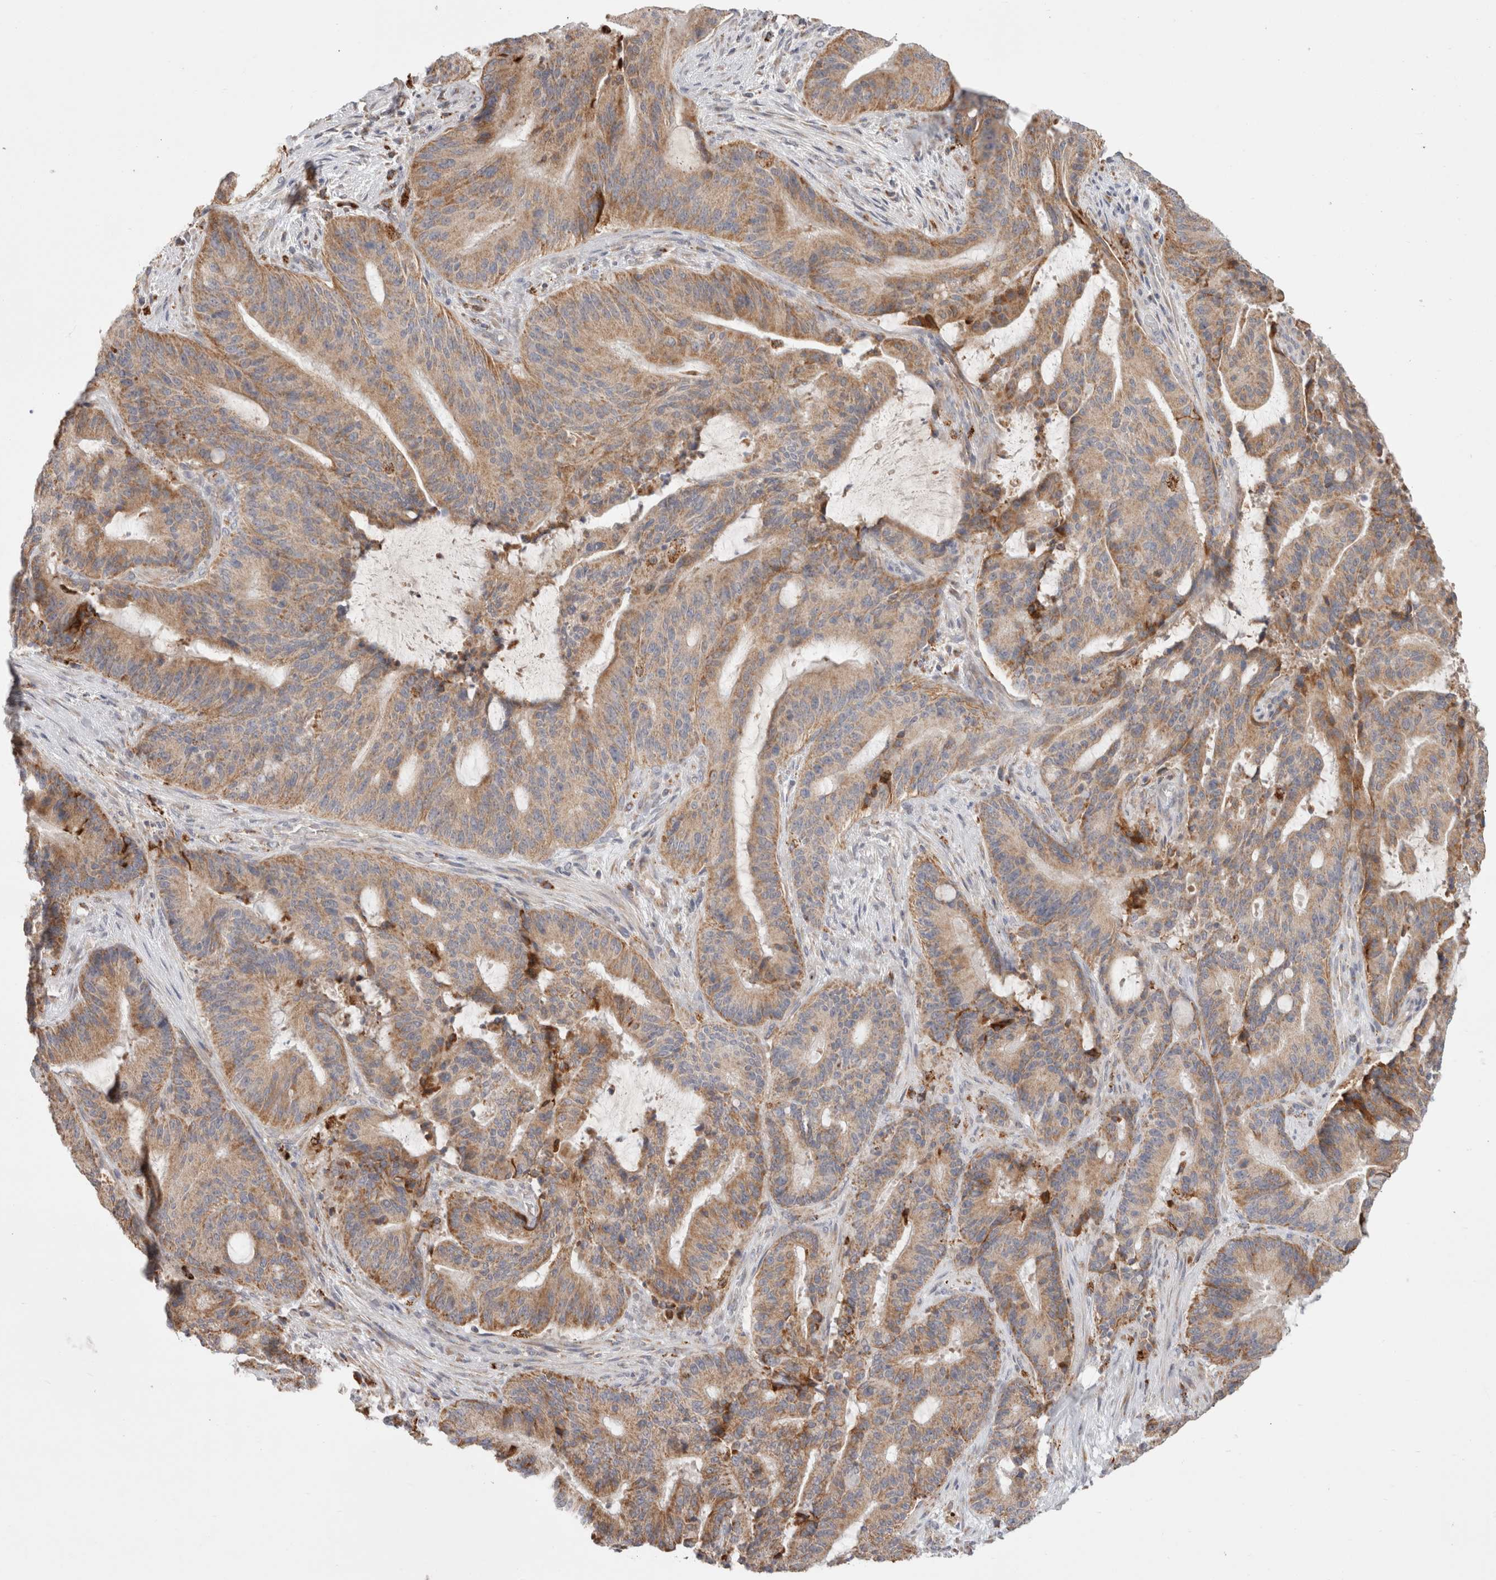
{"staining": {"intensity": "moderate", "quantity": ">75%", "location": "cytoplasmic/membranous"}, "tissue": "liver cancer", "cell_type": "Tumor cells", "image_type": "cancer", "snomed": [{"axis": "morphology", "description": "Normal tissue, NOS"}, {"axis": "morphology", "description": "Cholangiocarcinoma"}, {"axis": "topography", "description": "Liver"}, {"axis": "topography", "description": "Peripheral nerve tissue"}], "caption": "A brown stain highlights moderate cytoplasmic/membranous expression of a protein in cholangiocarcinoma (liver) tumor cells.", "gene": "HROB", "patient": {"sex": "female", "age": 73}}